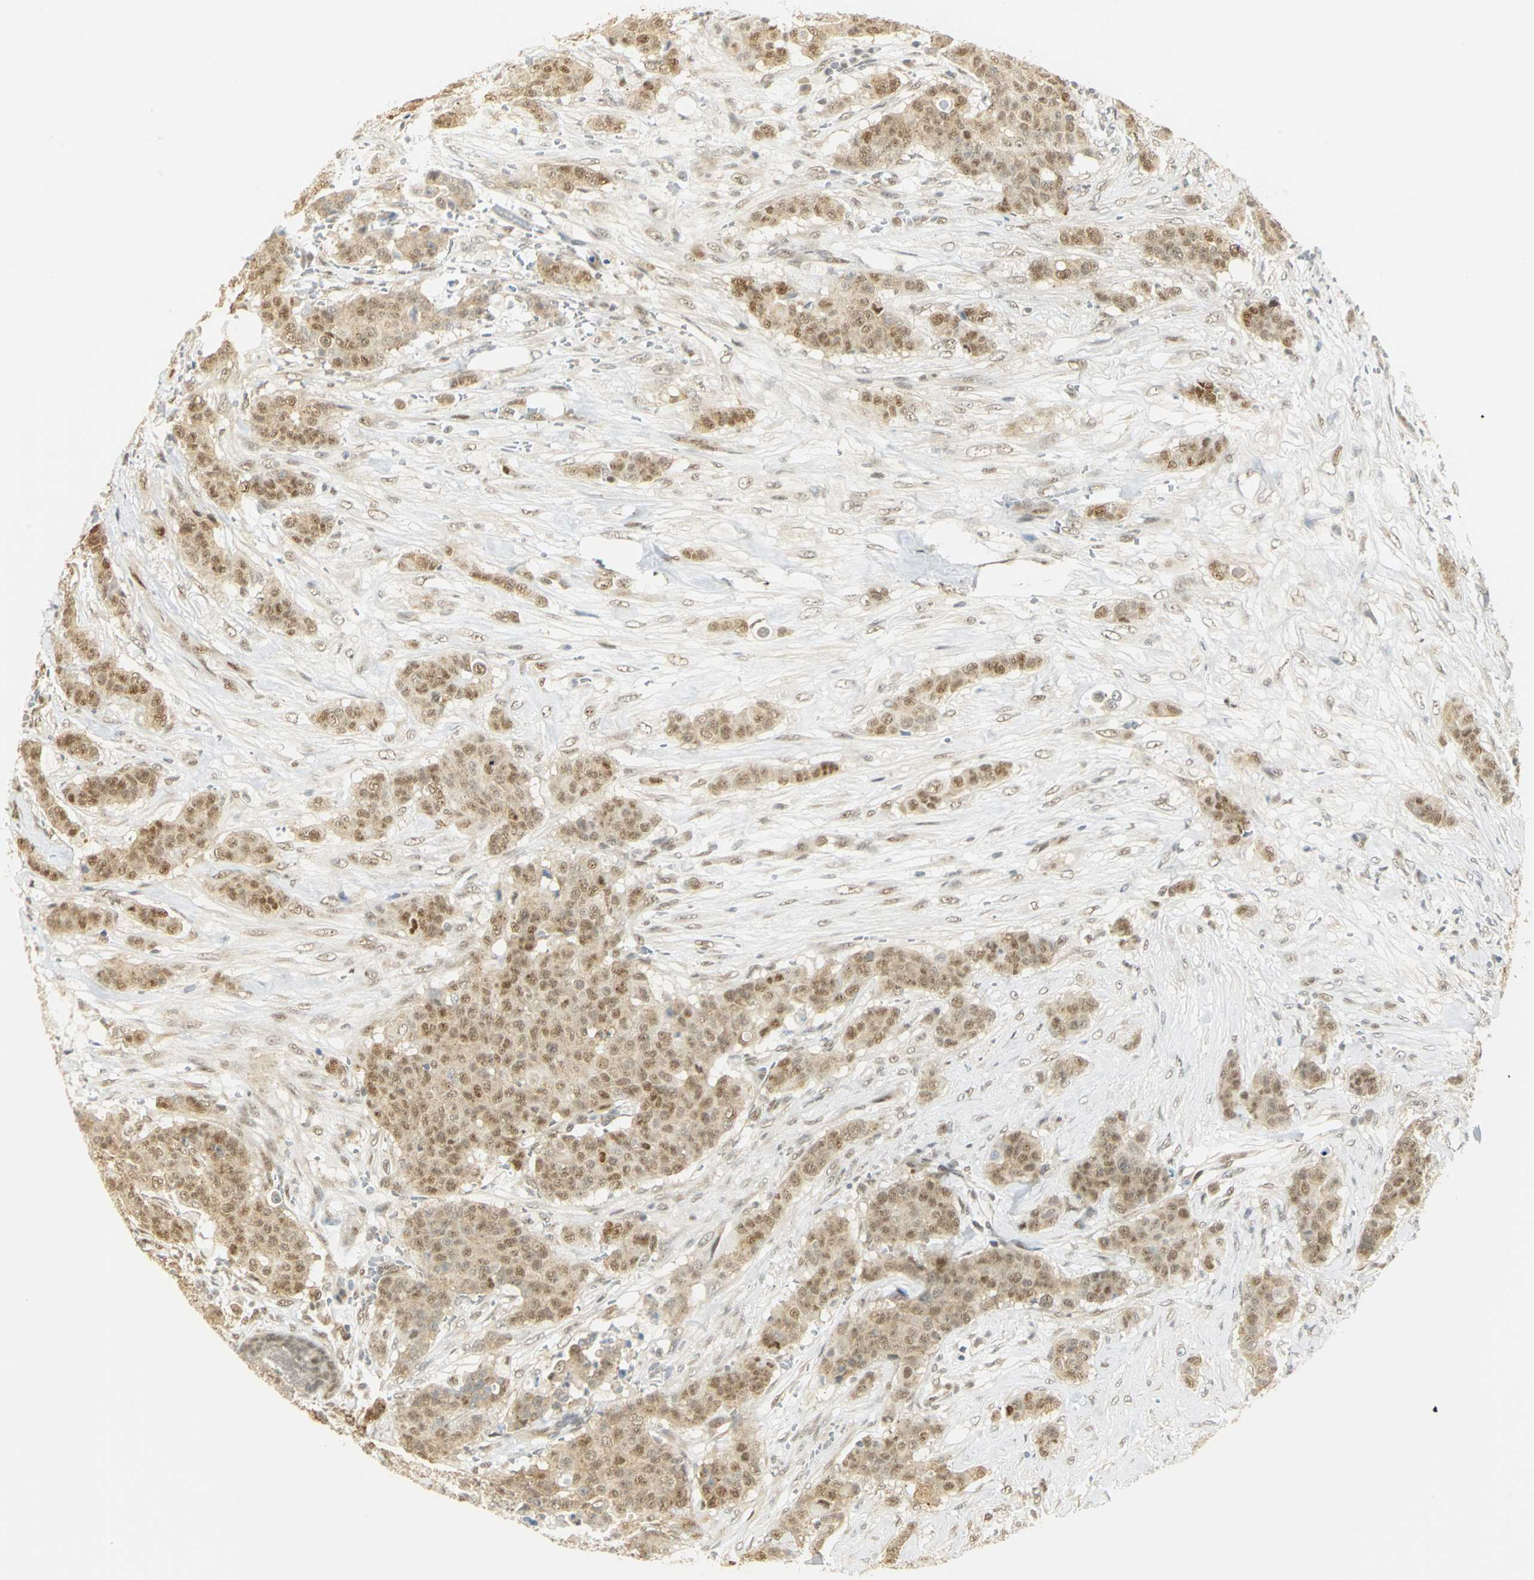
{"staining": {"intensity": "moderate", "quantity": ">75%", "location": "cytoplasmic/membranous,nuclear"}, "tissue": "breast cancer", "cell_type": "Tumor cells", "image_type": "cancer", "snomed": [{"axis": "morphology", "description": "Duct carcinoma"}, {"axis": "topography", "description": "Breast"}], "caption": "A photomicrograph of invasive ductal carcinoma (breast) stained for a protein shows moderate cytoplasmic/membranous and nuclear brown staining in tumor cells.", "gene": "DDX5", "patient": {"sex": "female", "age": 40}}